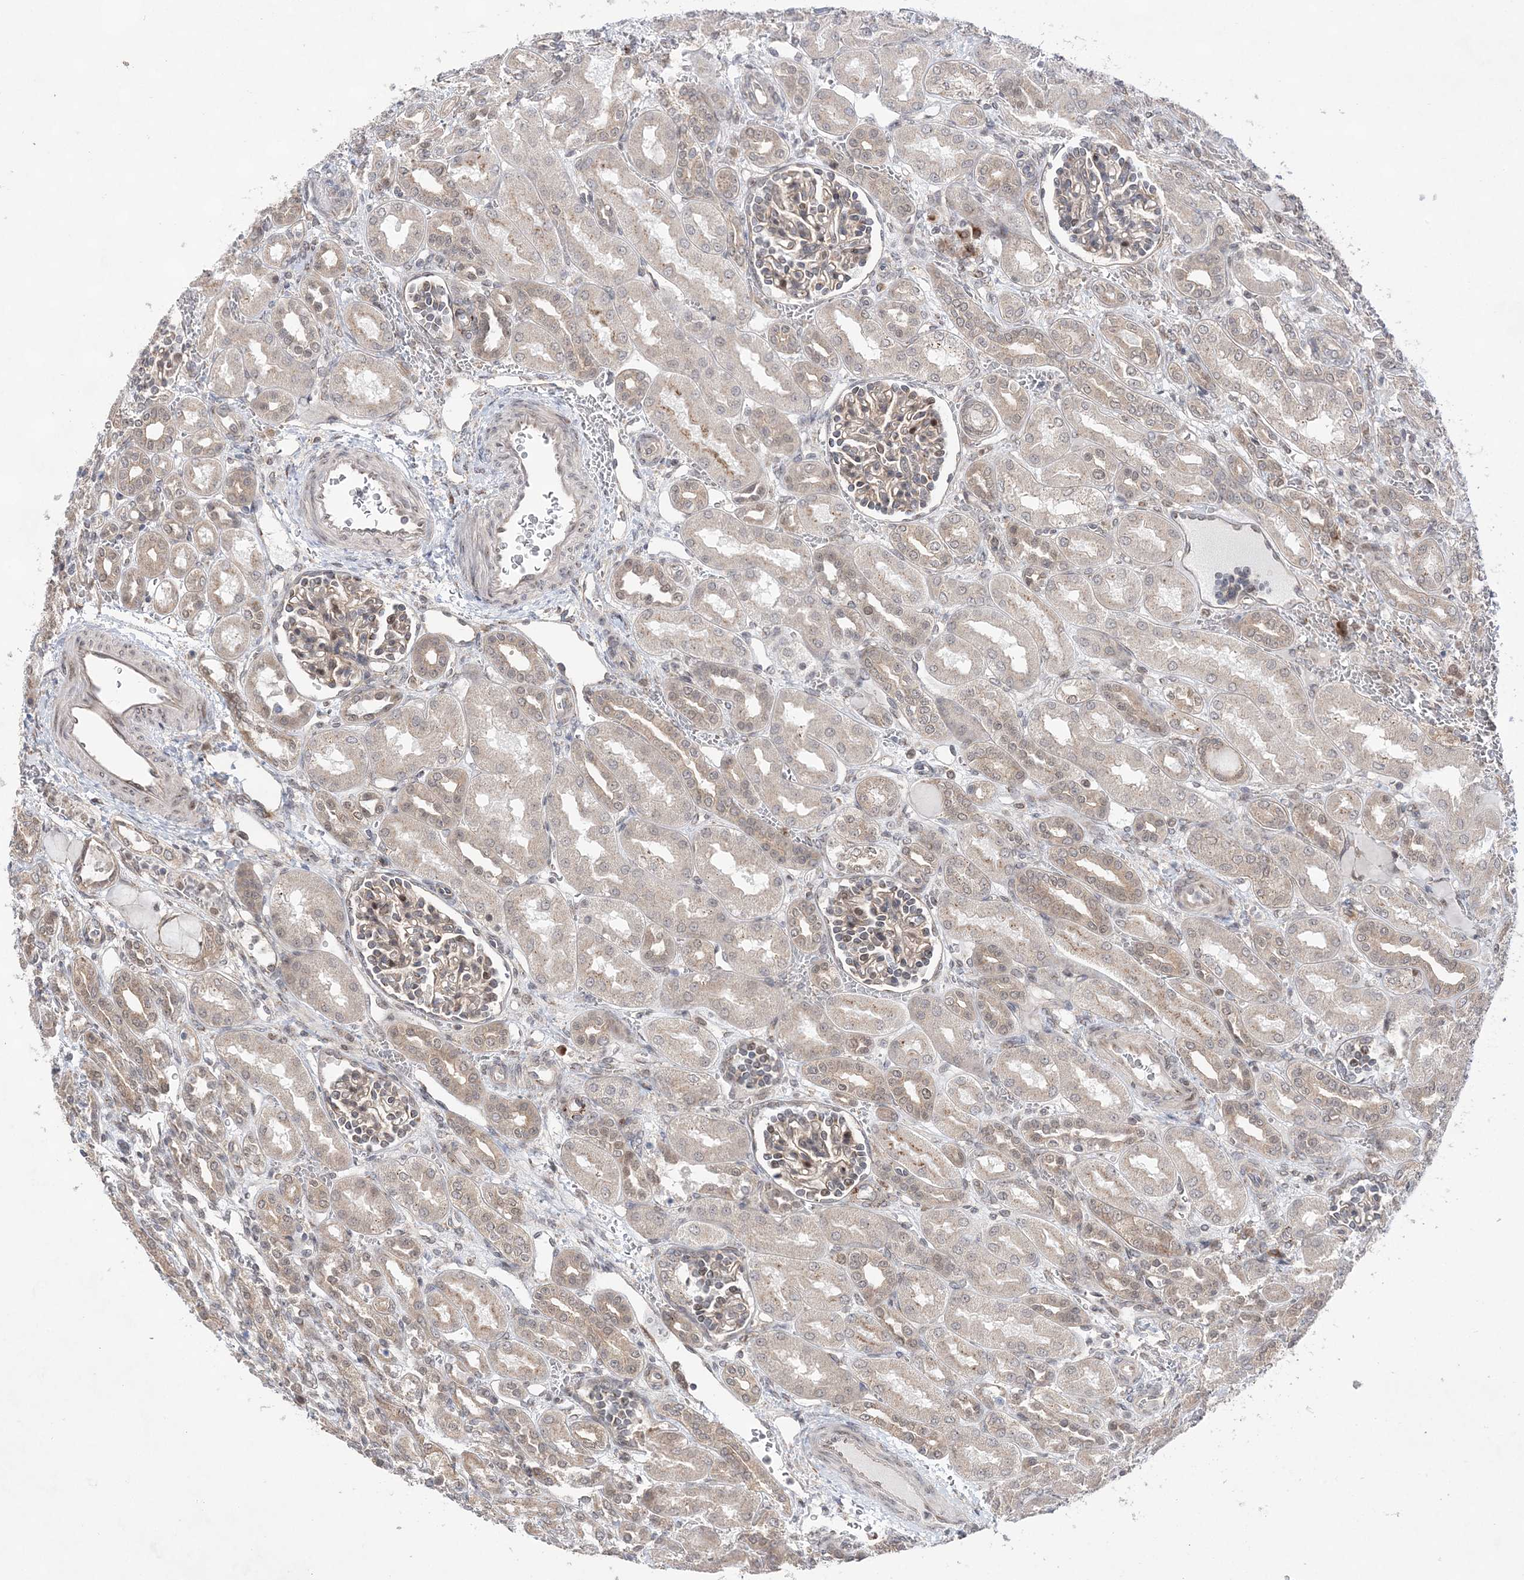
{"staining": {"intensity": "weak", "quantity": "25%-75%", "location": "cytoplasmic/membranous"}, "tissue": "kidney", "cell_type": "Cells in glomeruli", "image_type": "normal", "snomed": [{"axis": "morphology", "description": "Normal tissue, NOS"}, {"axis": "morphology", "description": "Neoplasm, malignant, NOS"}, {"axis": "topography", "description": "Kidney"}], "caption": "IHC micrograph of normal kidney: human kidney stained using immunohistochemistry demonstrates low levels of weak protein expression localized specifically in the cytoplasmic/membranous of cells in glomeruli, appearing as a cytoplasmic/membranous brown color.", "gene": "ANAPC15", "patient": {"sex": "female", "age": 1}}